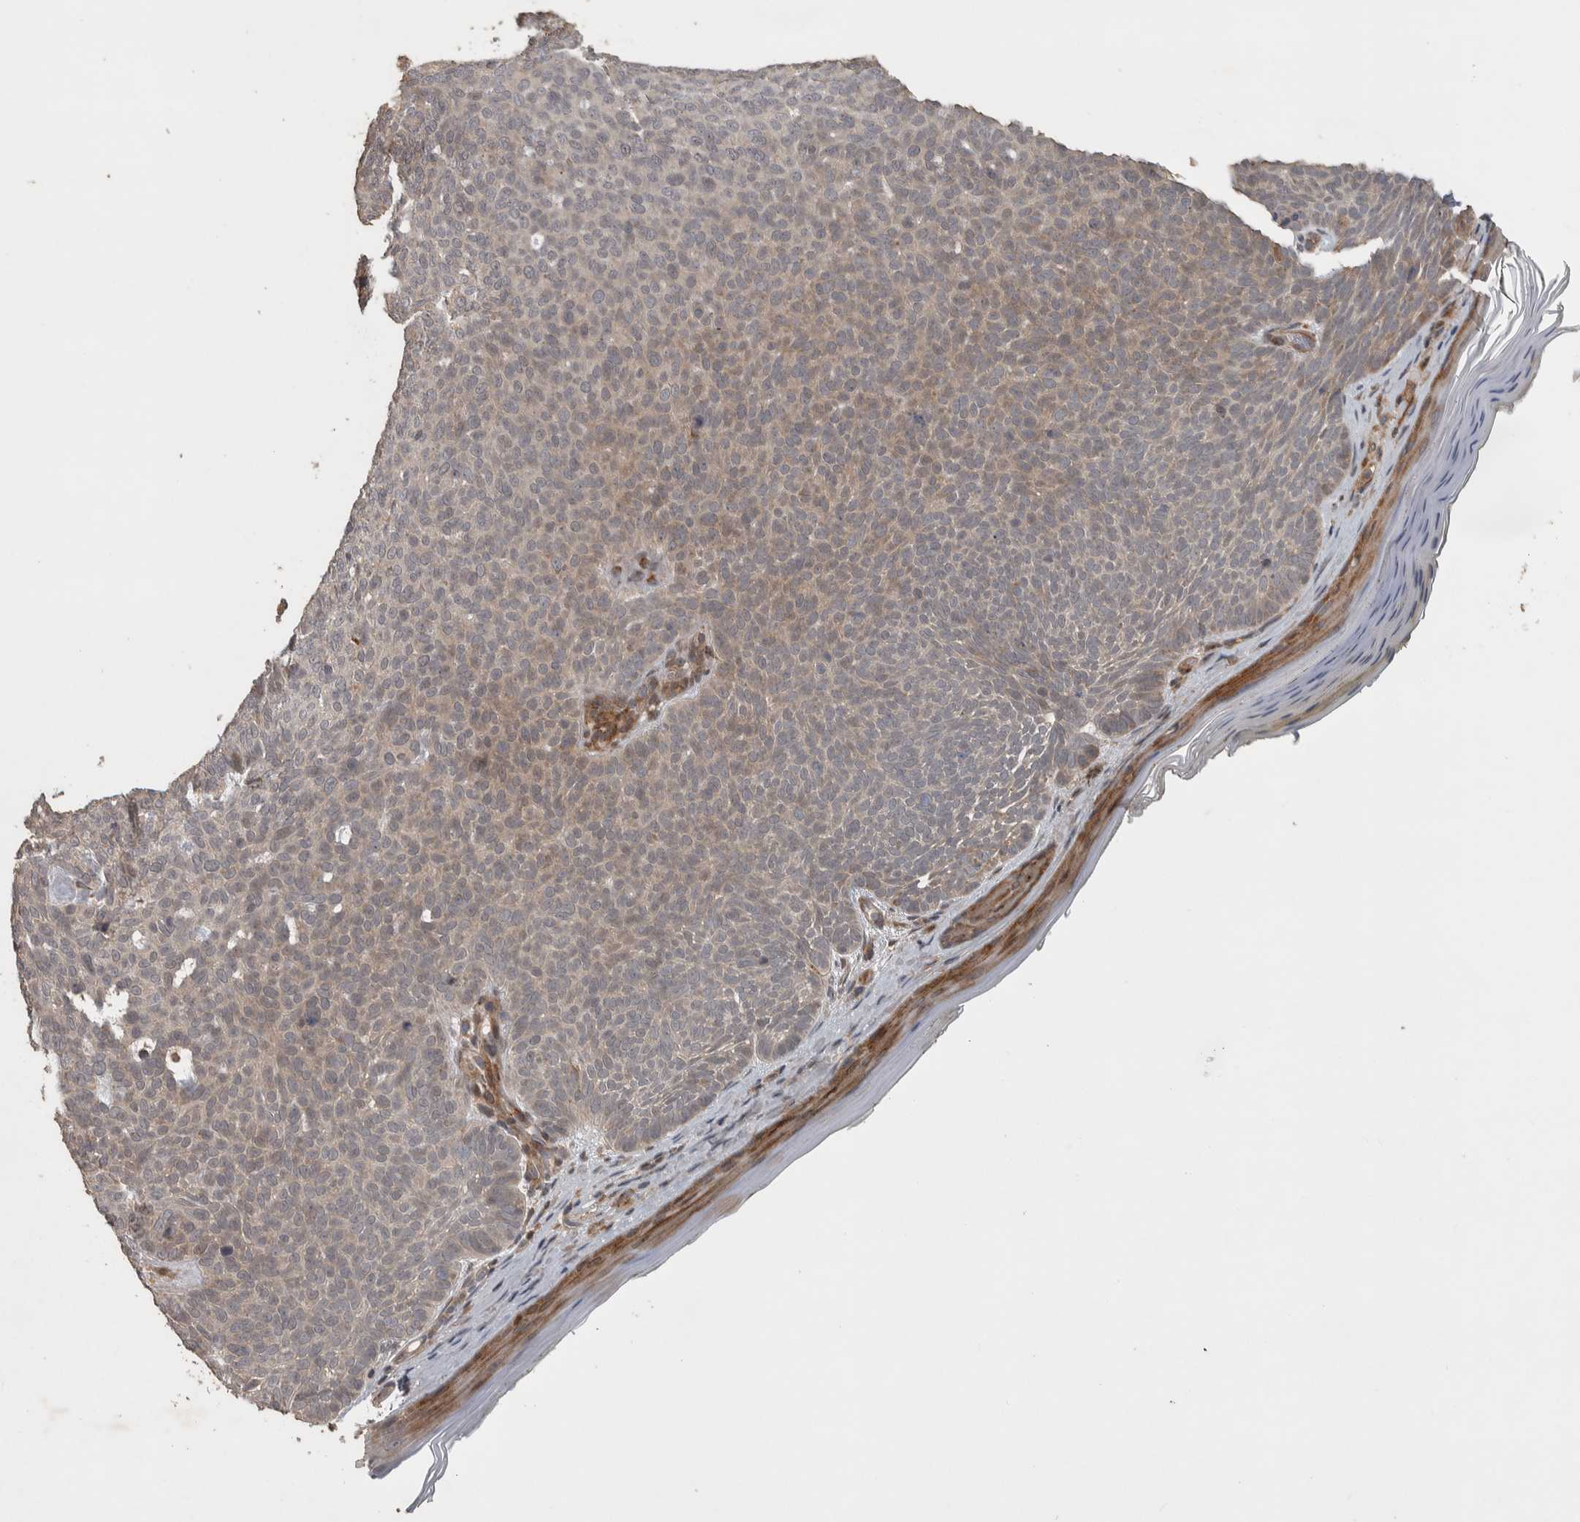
{"staining": {"intensity": "moderate", "quantity": "25%-75%", "location": "cytoplasmic/membranous"}, "tissue": "skin cancer", "cell_type": "Tumor cells", "image_type": "cancer", "snomed": [{"axis": "morphology", "description": "Basal cell carcinoma"}, {"axis": "topography", "description": "Skin"}], "caption": "The histopathology image demonstrates immunohistochemical staining of skin cancer (basal cell carcinoma). There is moderate cytoplasmic/membranous positivity is present in about 25%-75% of tumor cells.", "gene": "ERAL1", "patient": {"sex": "male", "age": 61}}